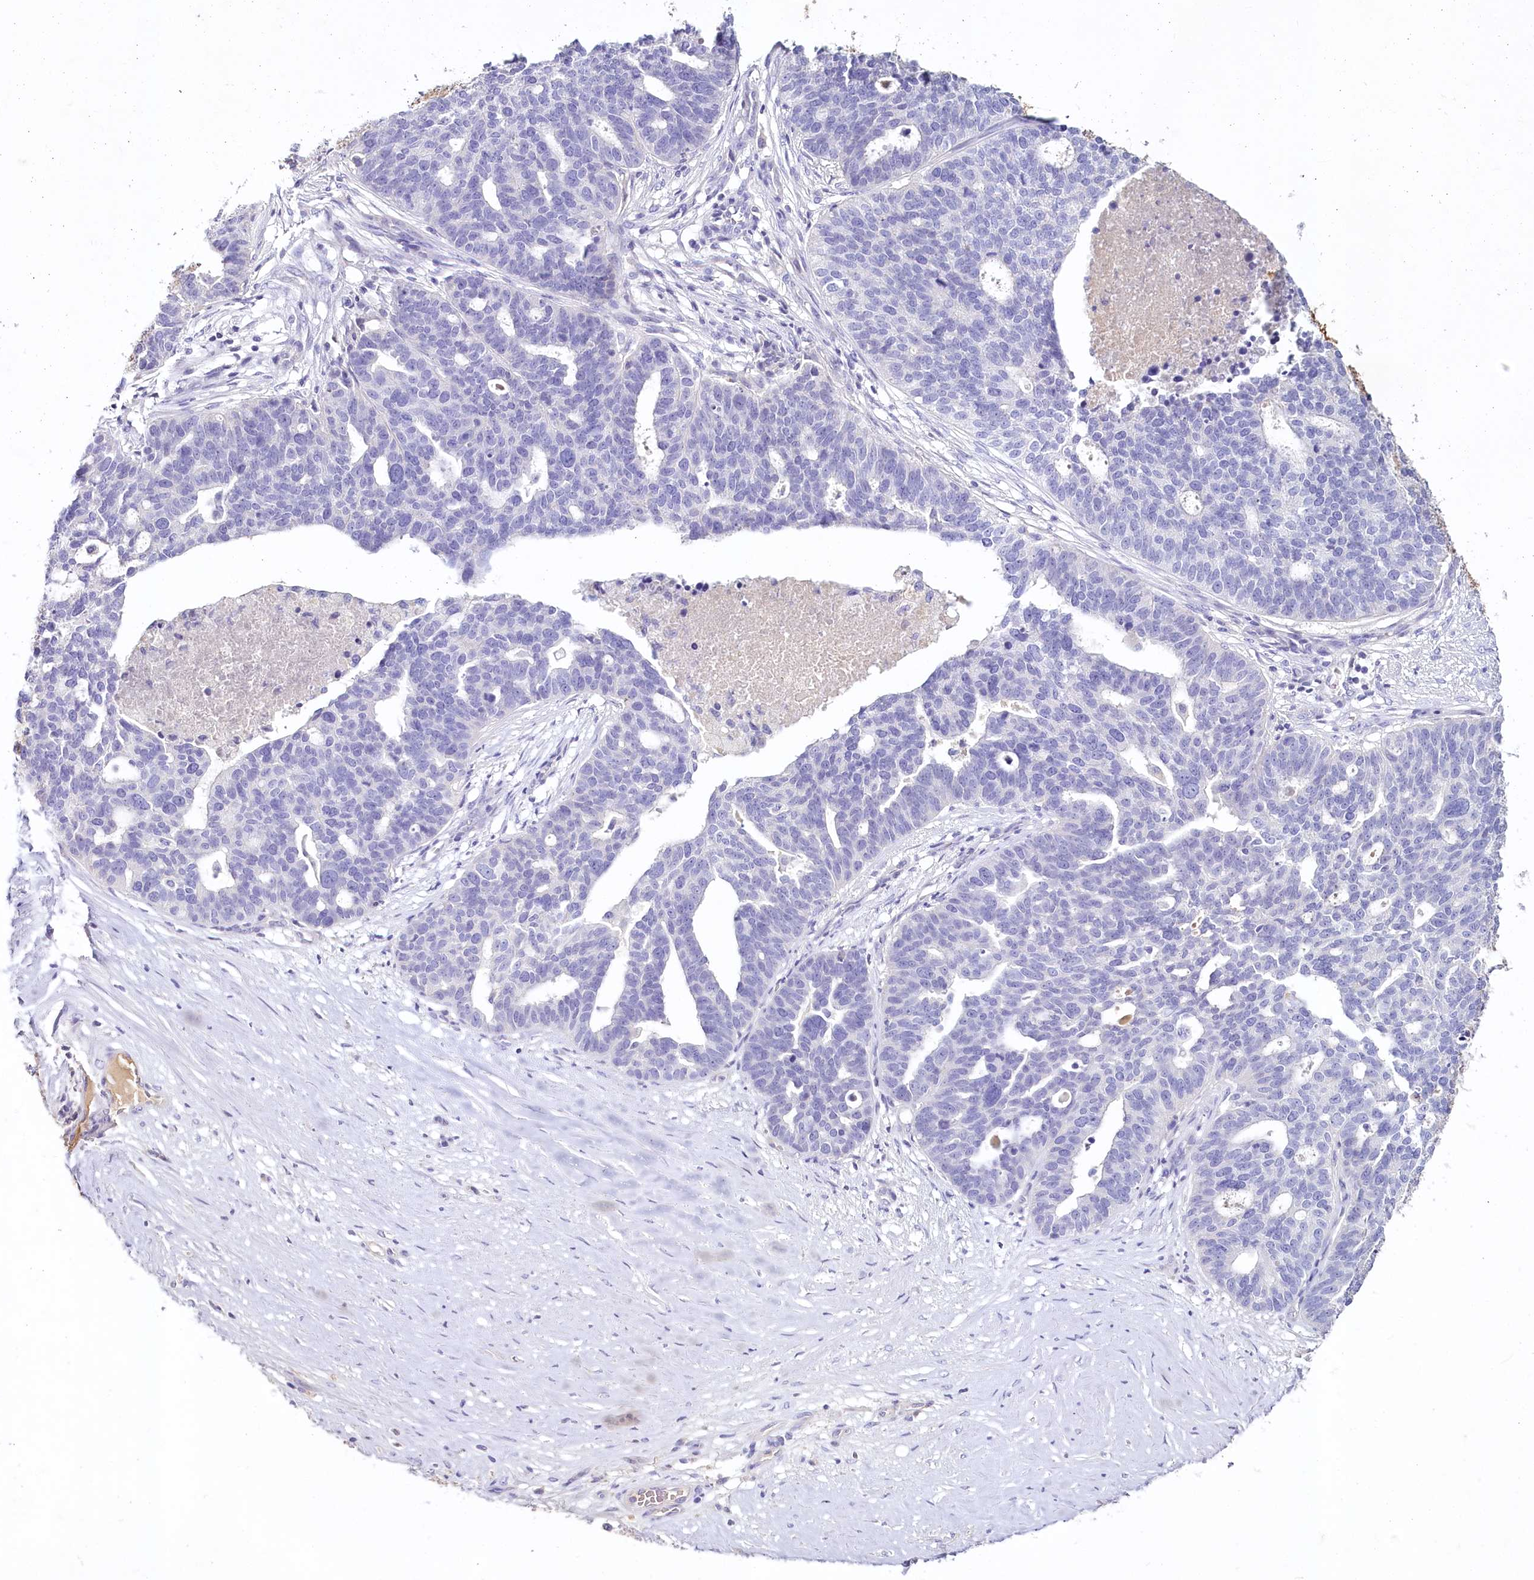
{"staining": {"intensity": "negative", "quantity": "none", "location": "none"}, "tissue": "ovarian cancer", "cell_type": "Tumor cells", "image_type": "cancer", "snomed": [{"axis": "morphology", "description": "Cystadenocarcinoma, serous, NOS"}, {"axis": "topography", "description": "Ovary"}], "caption": "Immunohistochemistry (IHC) histopathology image of human ovarian serous cystadenocarcinoma stained for a protein (brown), which demonstrates no expression in tumor cells.", "gene": "HPD", "patient": {"sex": "female", "age": 59}}